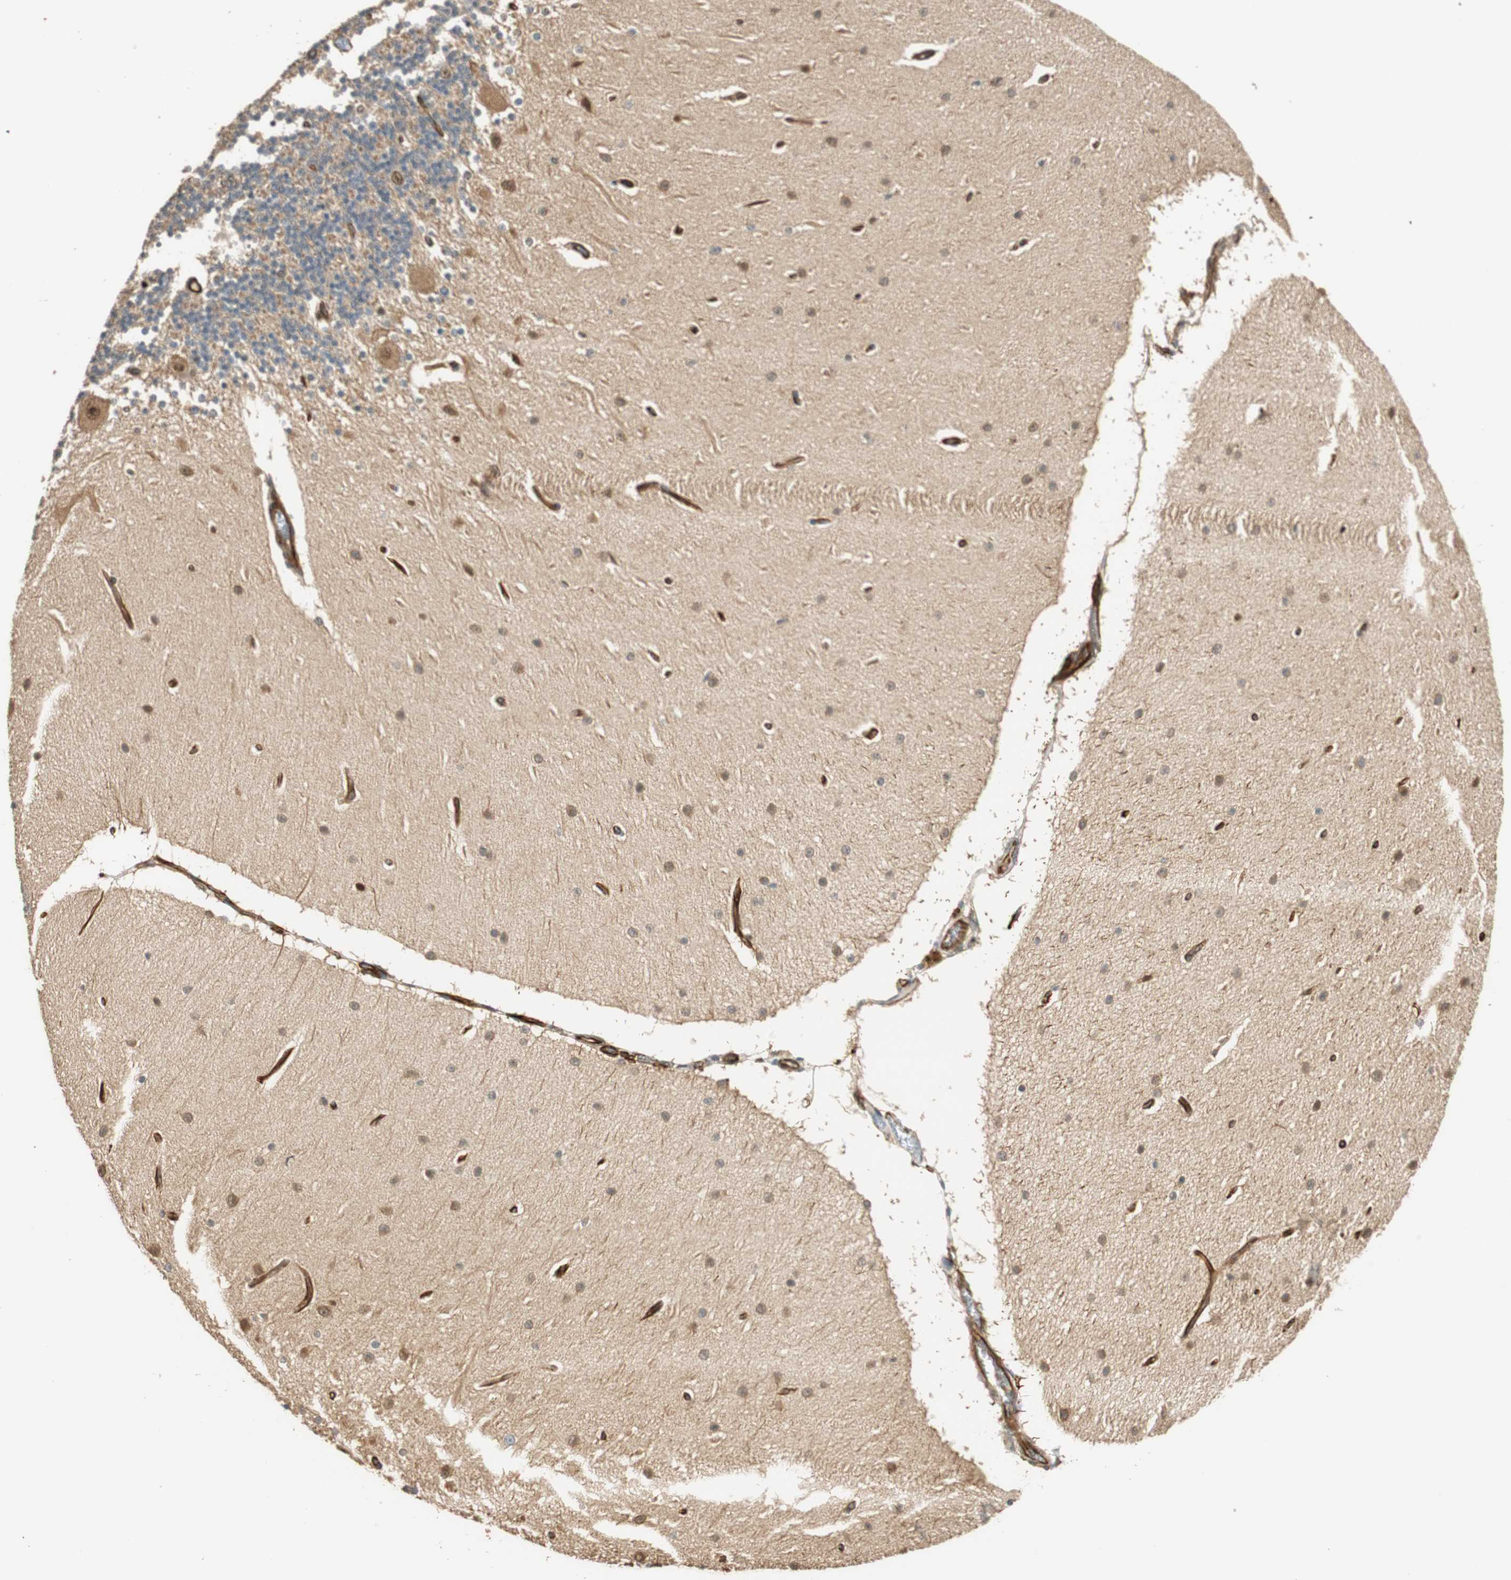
{"staining": {"intensity": "negative", "quantity": "none", "location": "none"}, "tissue": "cerebellum", "cell_type": "Cells in granular layer", "image_type": "normal", "snomed": [{"axis": "morphology", "description": "Normal tissue, NOS"}, {"axis": "topography", "description": "Cerebellum"}], "caption": "This is a image of immunohistochemistry staining of normal cerebellum, which shows no staining in cells in granular layer.", "gene": "NES", "patient": {"sex": "female", "age": 54}}